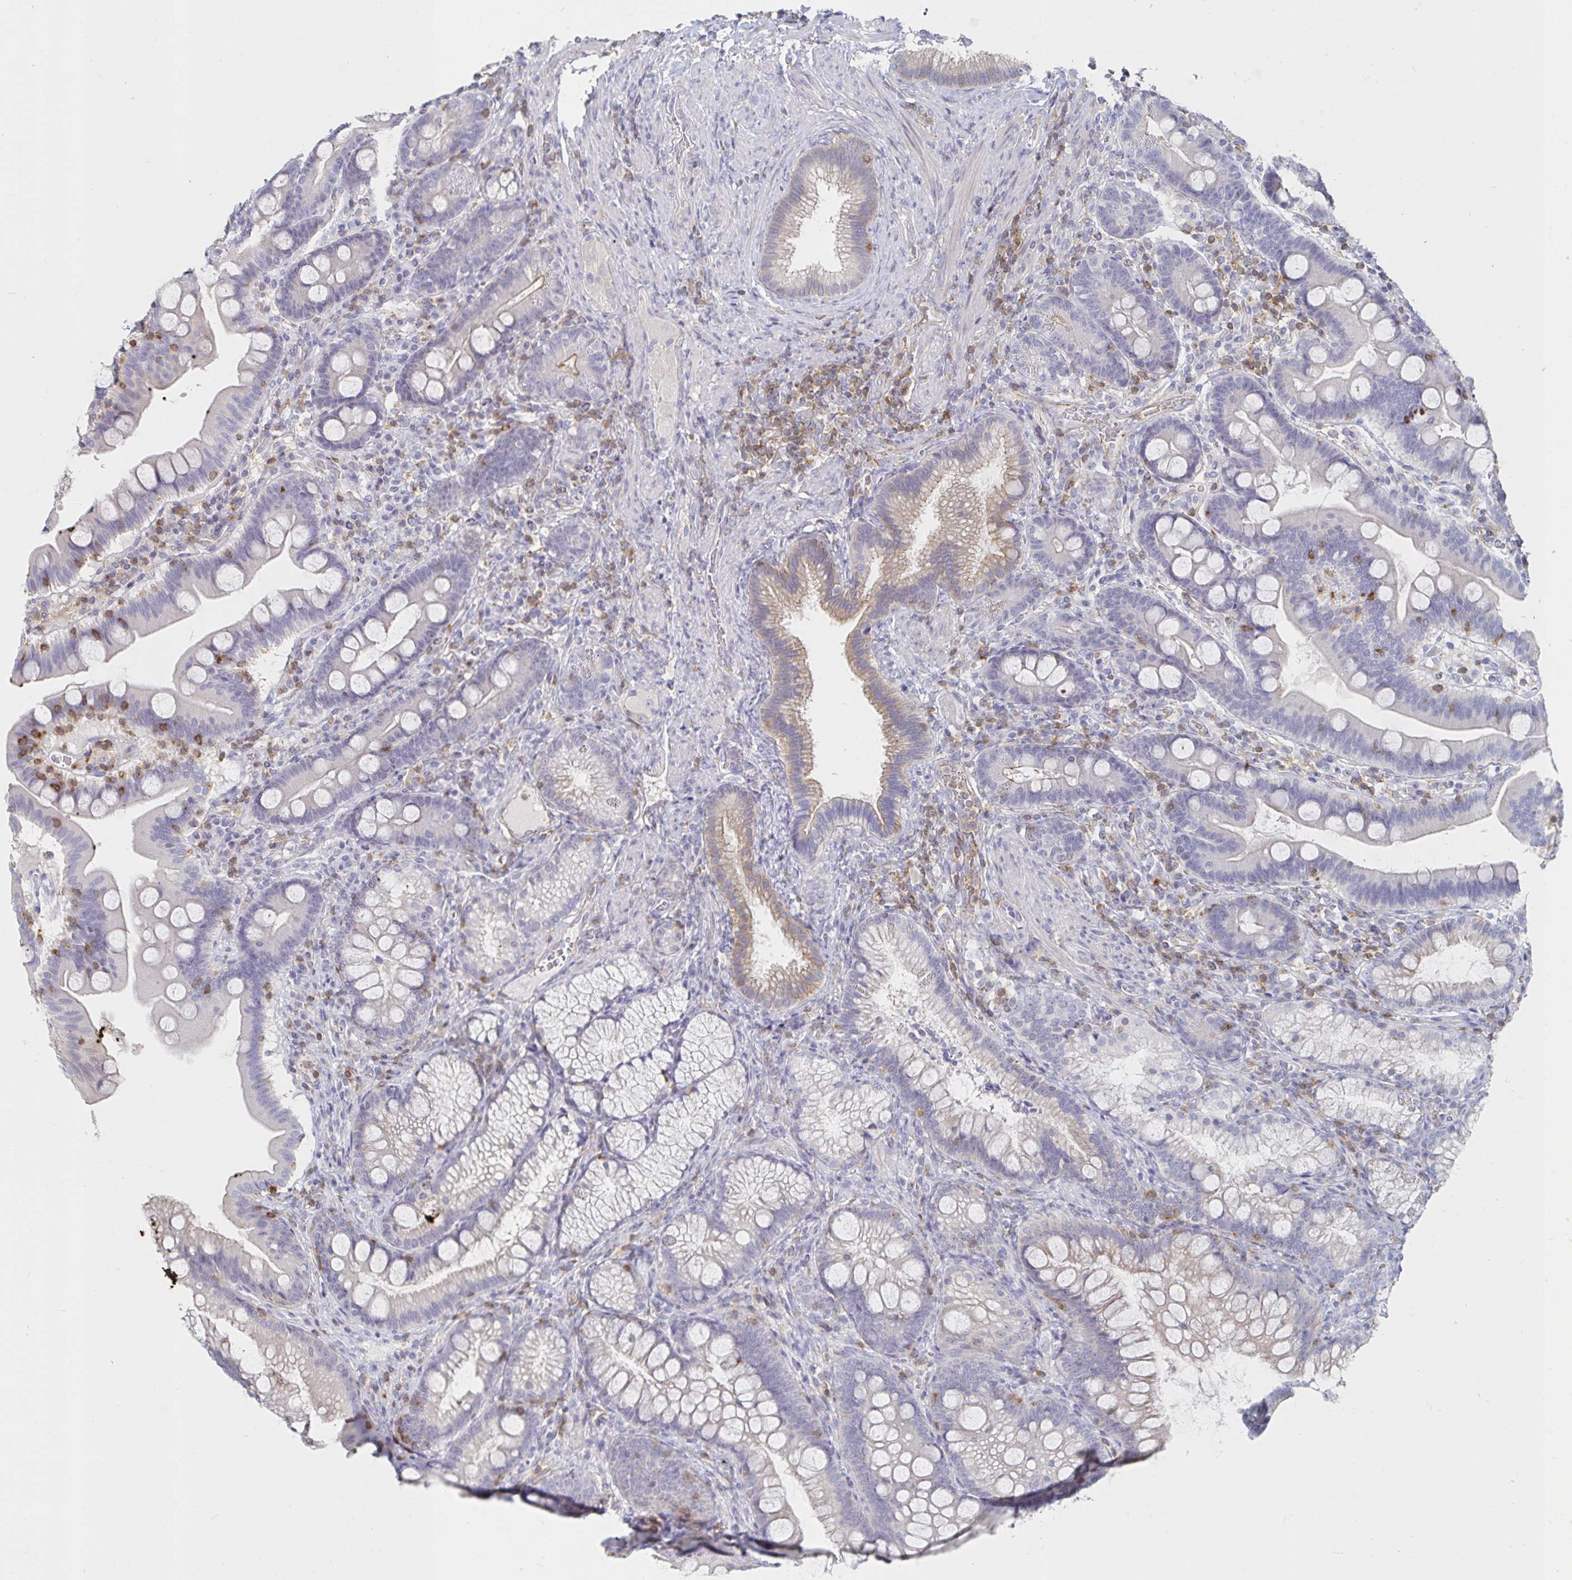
{"staining": {"intensity": "negative", "quantity": "none", "location": "none"}, "tissue": "duodenum", "cell_type": "Glandular cells", "image_type": "normal", "snomed": [{"axis": "morphology", "description": "Normal tissue, NOS"}, {"axis": "topography", "description": "Pancreas"}, {"axis": "topography", "description": "Duodenum"}], "caption": "Immunohistochemistry (IHC) photomicrograph of benign duodenum stained for a protein (brown), which displays no staining in glandular cells.", "gene": "PIK3CD", "patient": {"sex": "male", "age": 59}}